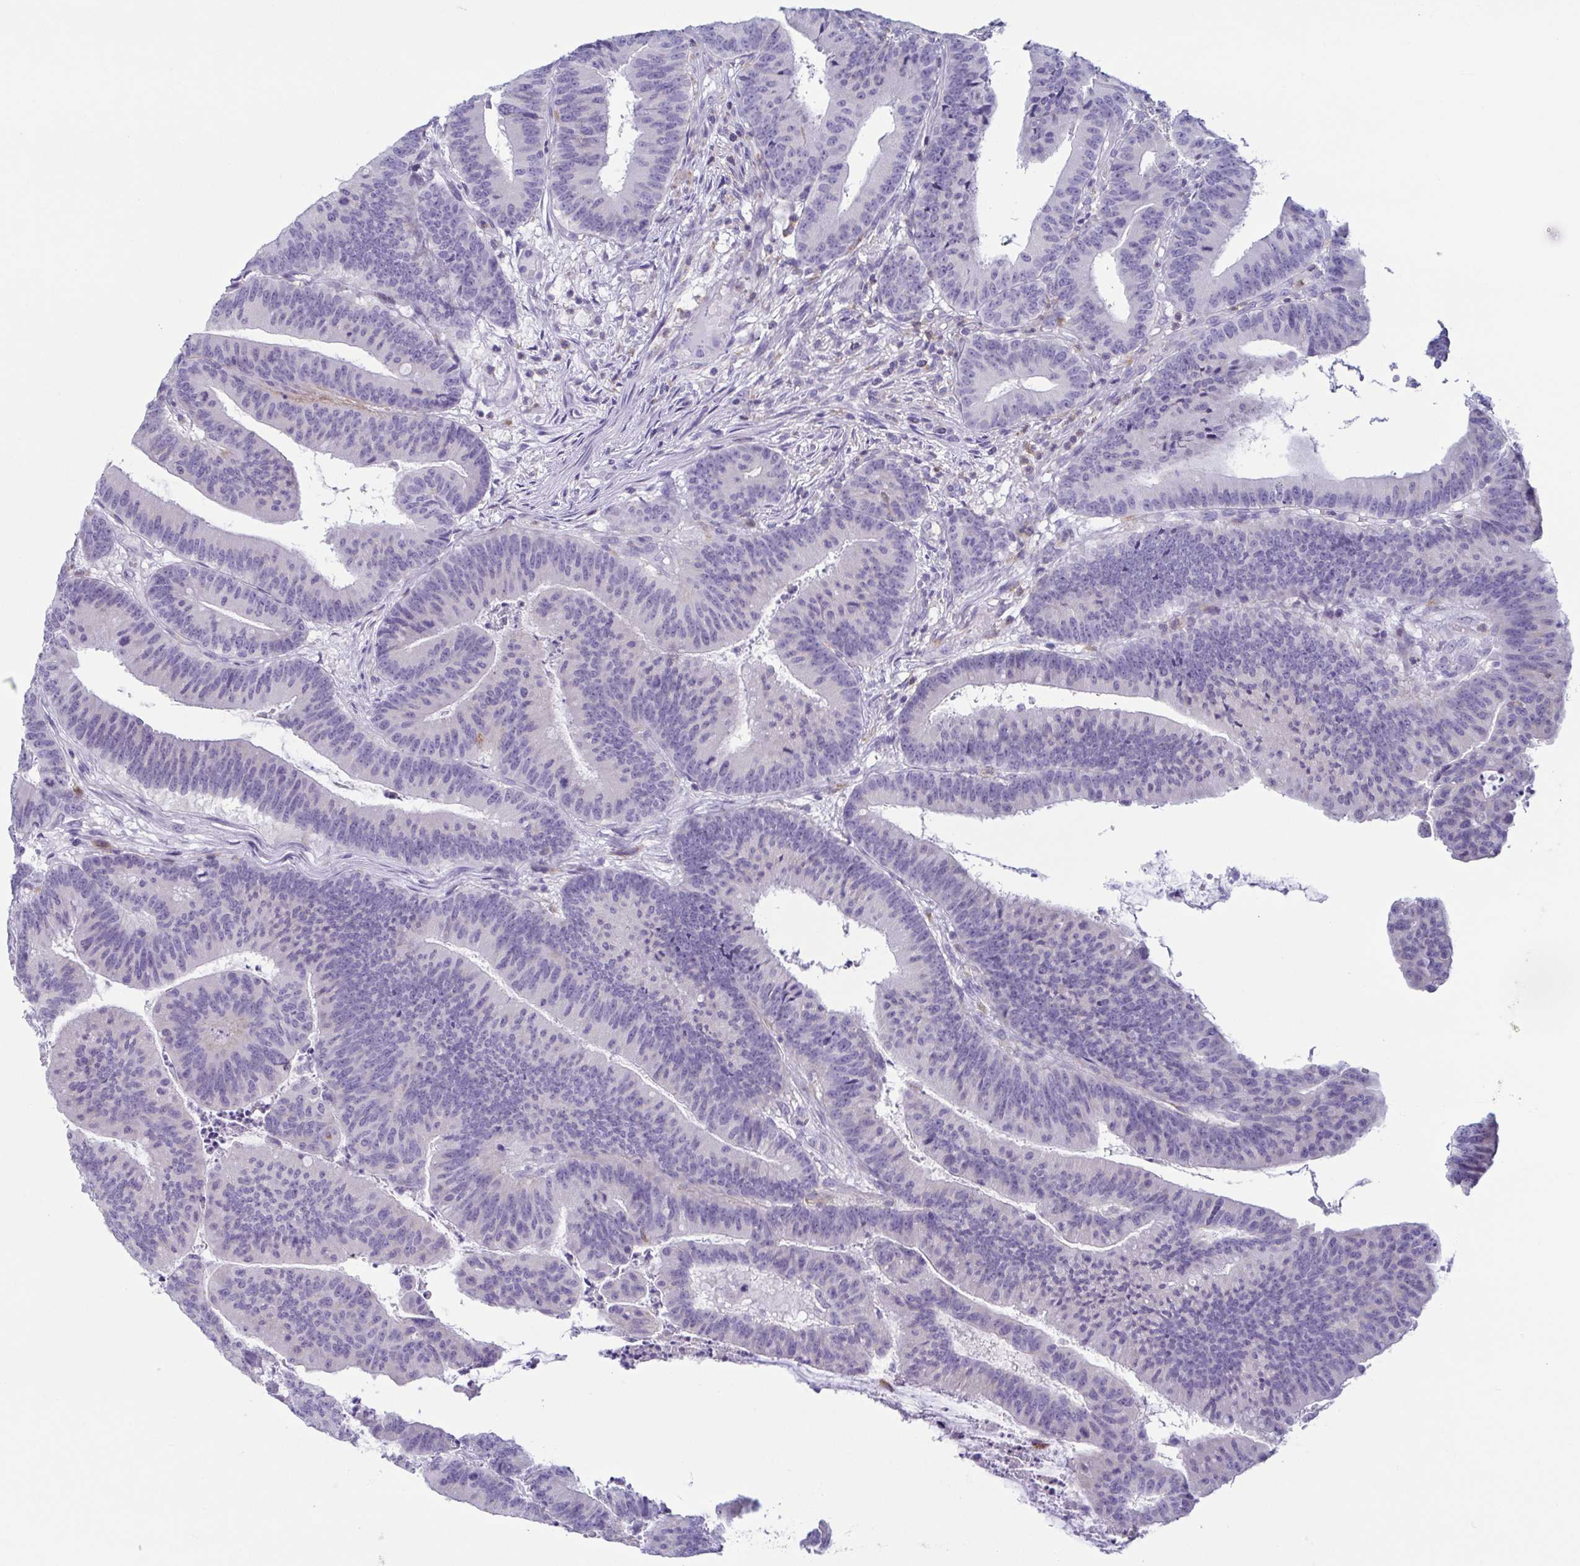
{"staining": {"intensity": "negative", "quantity": "none", "location": "none"}, "tissue": "colorectal cancer", "cell_type": "Tumor cells", "image_type": "cancer", "snomed": [{"axis": "morphology", "description": "Adenocarcinoma, NOS"}, {"axis": "topography", "description": "Colon"}], "caption": "Immunohistochemistry (IHC) photomicrograph of neoplastic tissue: adenocarcinoma (colorectal) stained with DAB (3,3'-diaminobenzidine) reveals no significant protein expression in tumor cells.", "gene": "ATP6V1G2", "patient": {"sex": "female", "age": 78}}